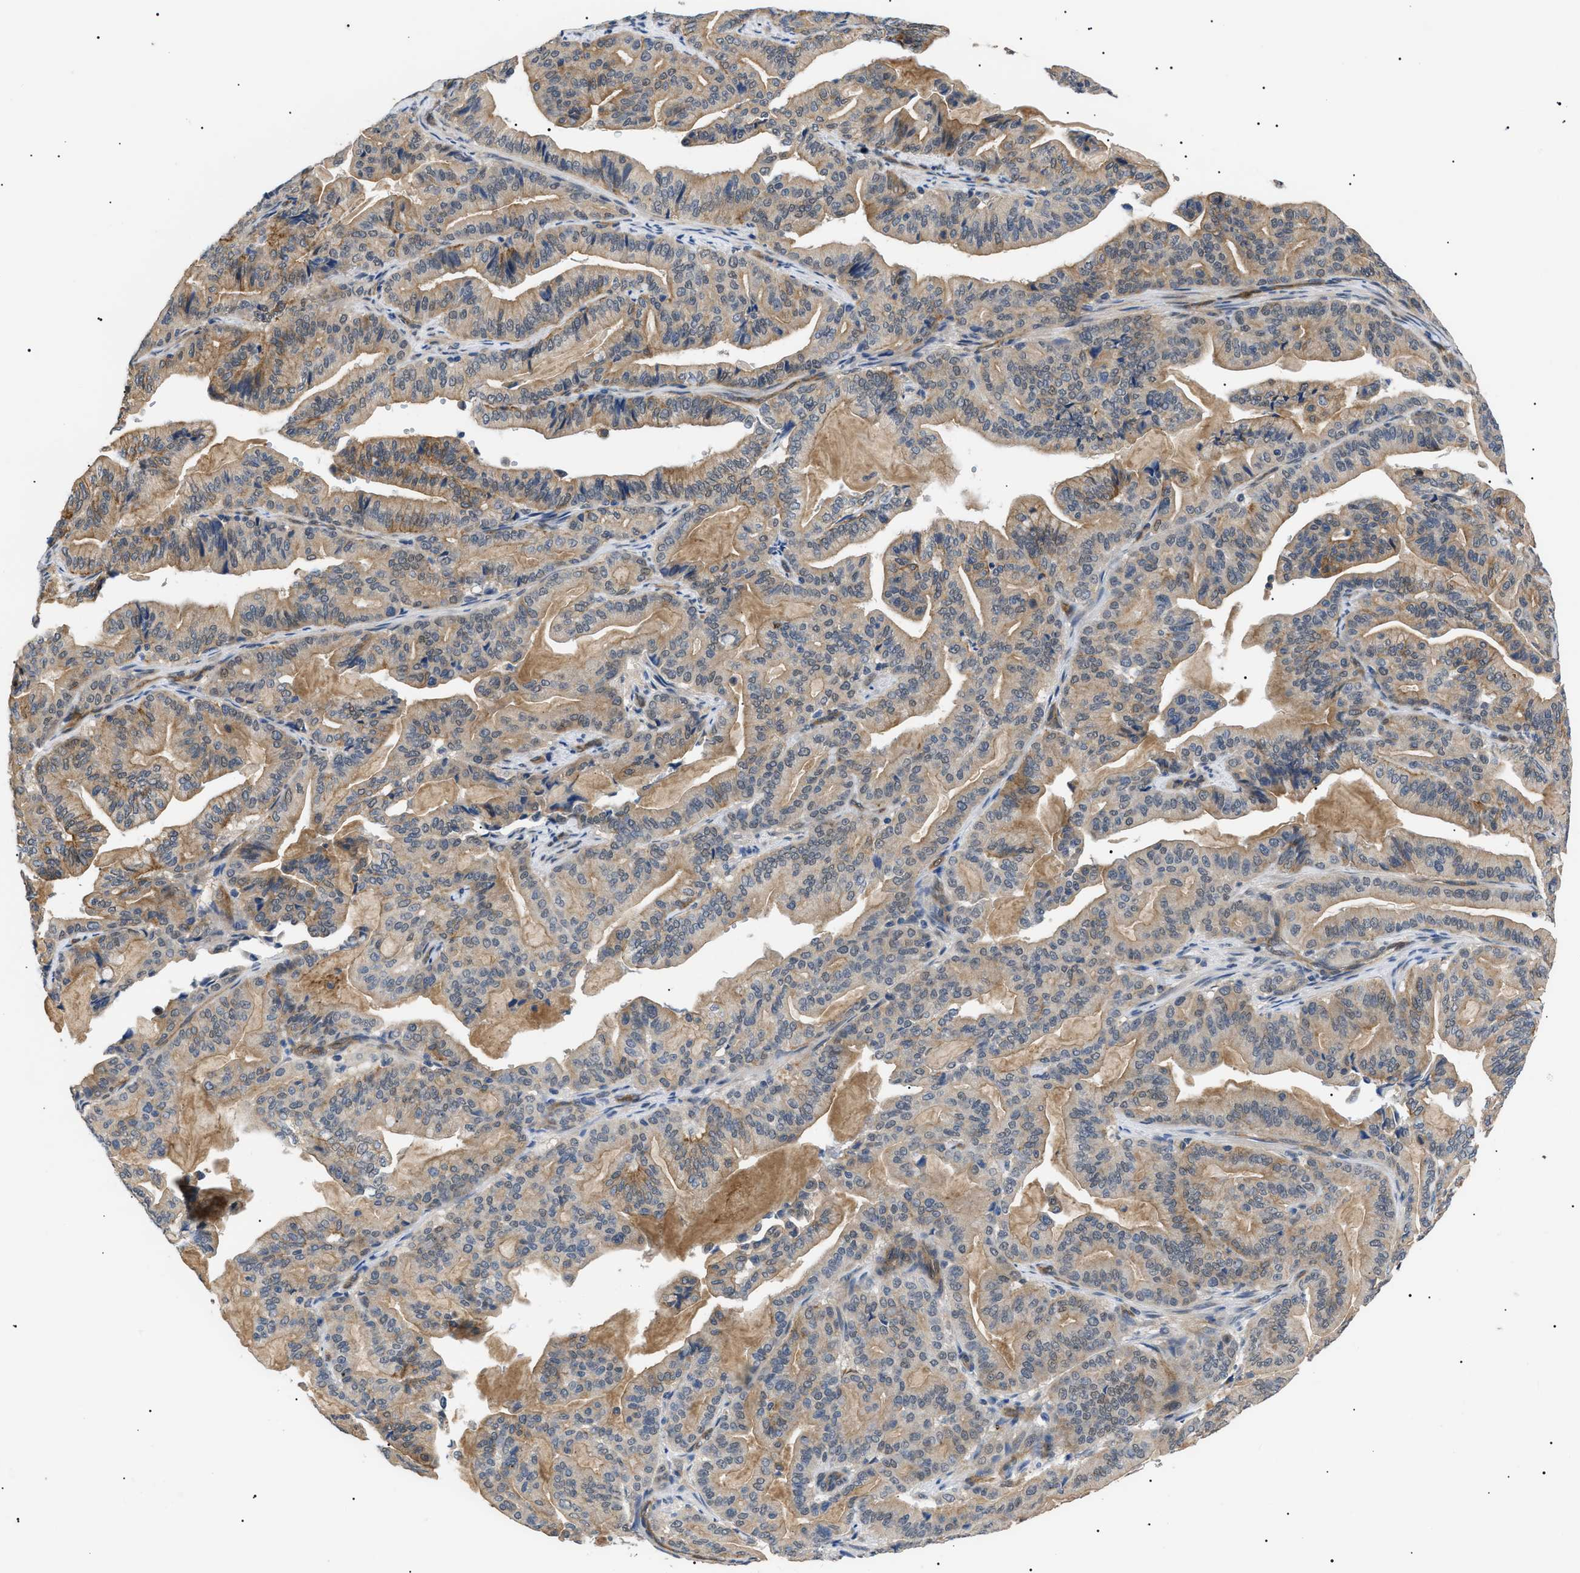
{"staining": {"intensity": "moderate", "quantity": ">75%", "location": "cytoplasmic/membranous"}, "tissue": "pancreatic cancer", "cell_type": "Tumor cells", "image_type": "cancer", "snomed": [{"axis": "morphology", "description": "Adenocarcinoma, NOS"}, {"axis": "topography", "description": "Pancreas"}], "caption": "Pancreatic cancer stained with a protein marker exhibits moderate staining in tumor cells.", "gene": "CRCP", "patient": {"sex": "male", "age": 63}}